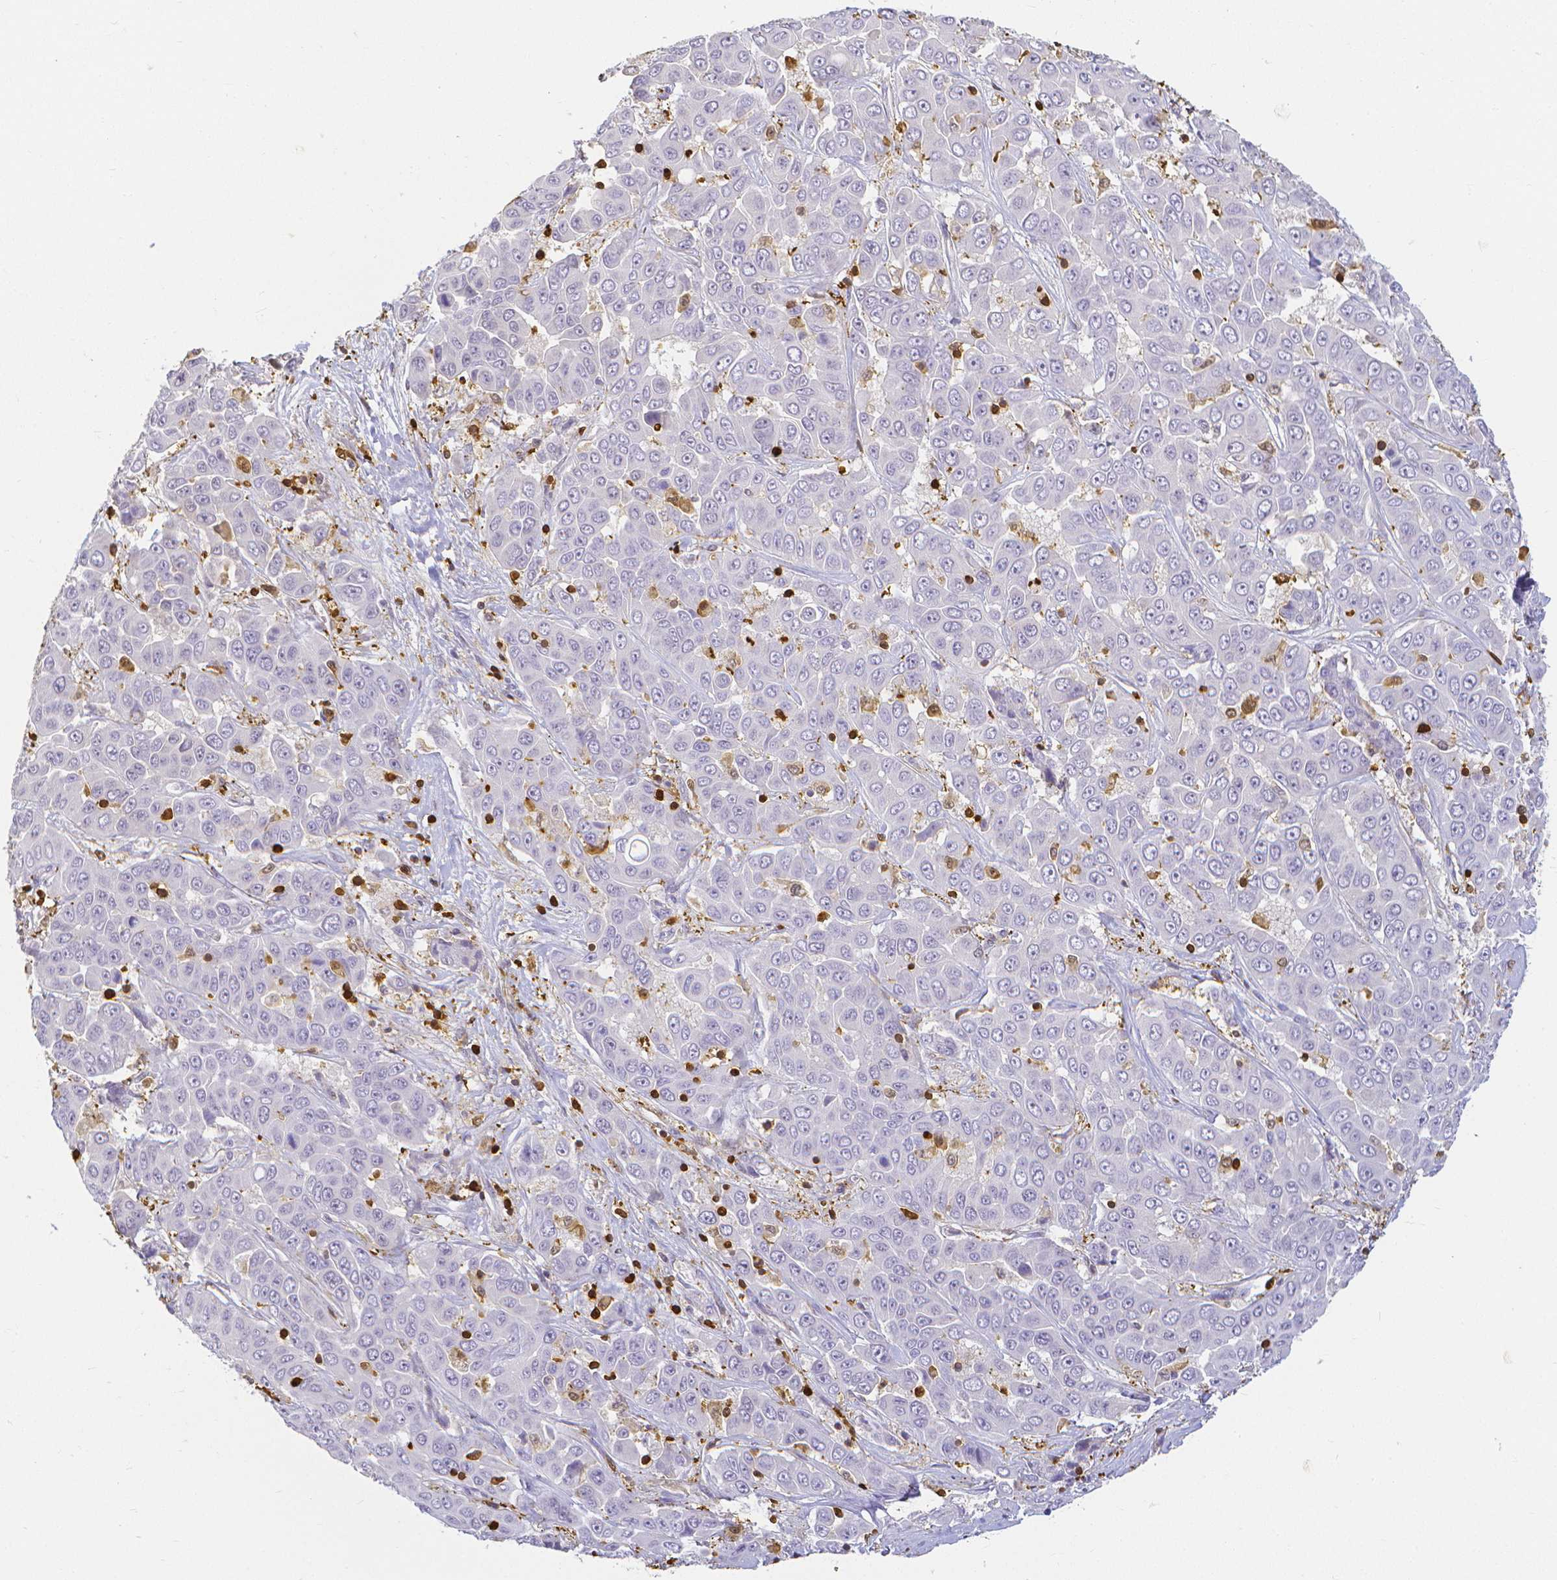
{"staining": {"intensity": "negative", "quantity": "none", "location": "none"}, "tissue": "liver cancer", "cell_type": "Tumor cells", "image_type": "cancer", "snomed": [{"axis": "morphology", "description": "Cholangiocarcinoma"}, {"axis": "topography", "description": "Liver"}], "caption": "Tumor cells are negative for protein expression in human liver cancer (cholangiocarcinoma).", "gene": "COTL1", "patient": {"sex": "female", "age": 52}}